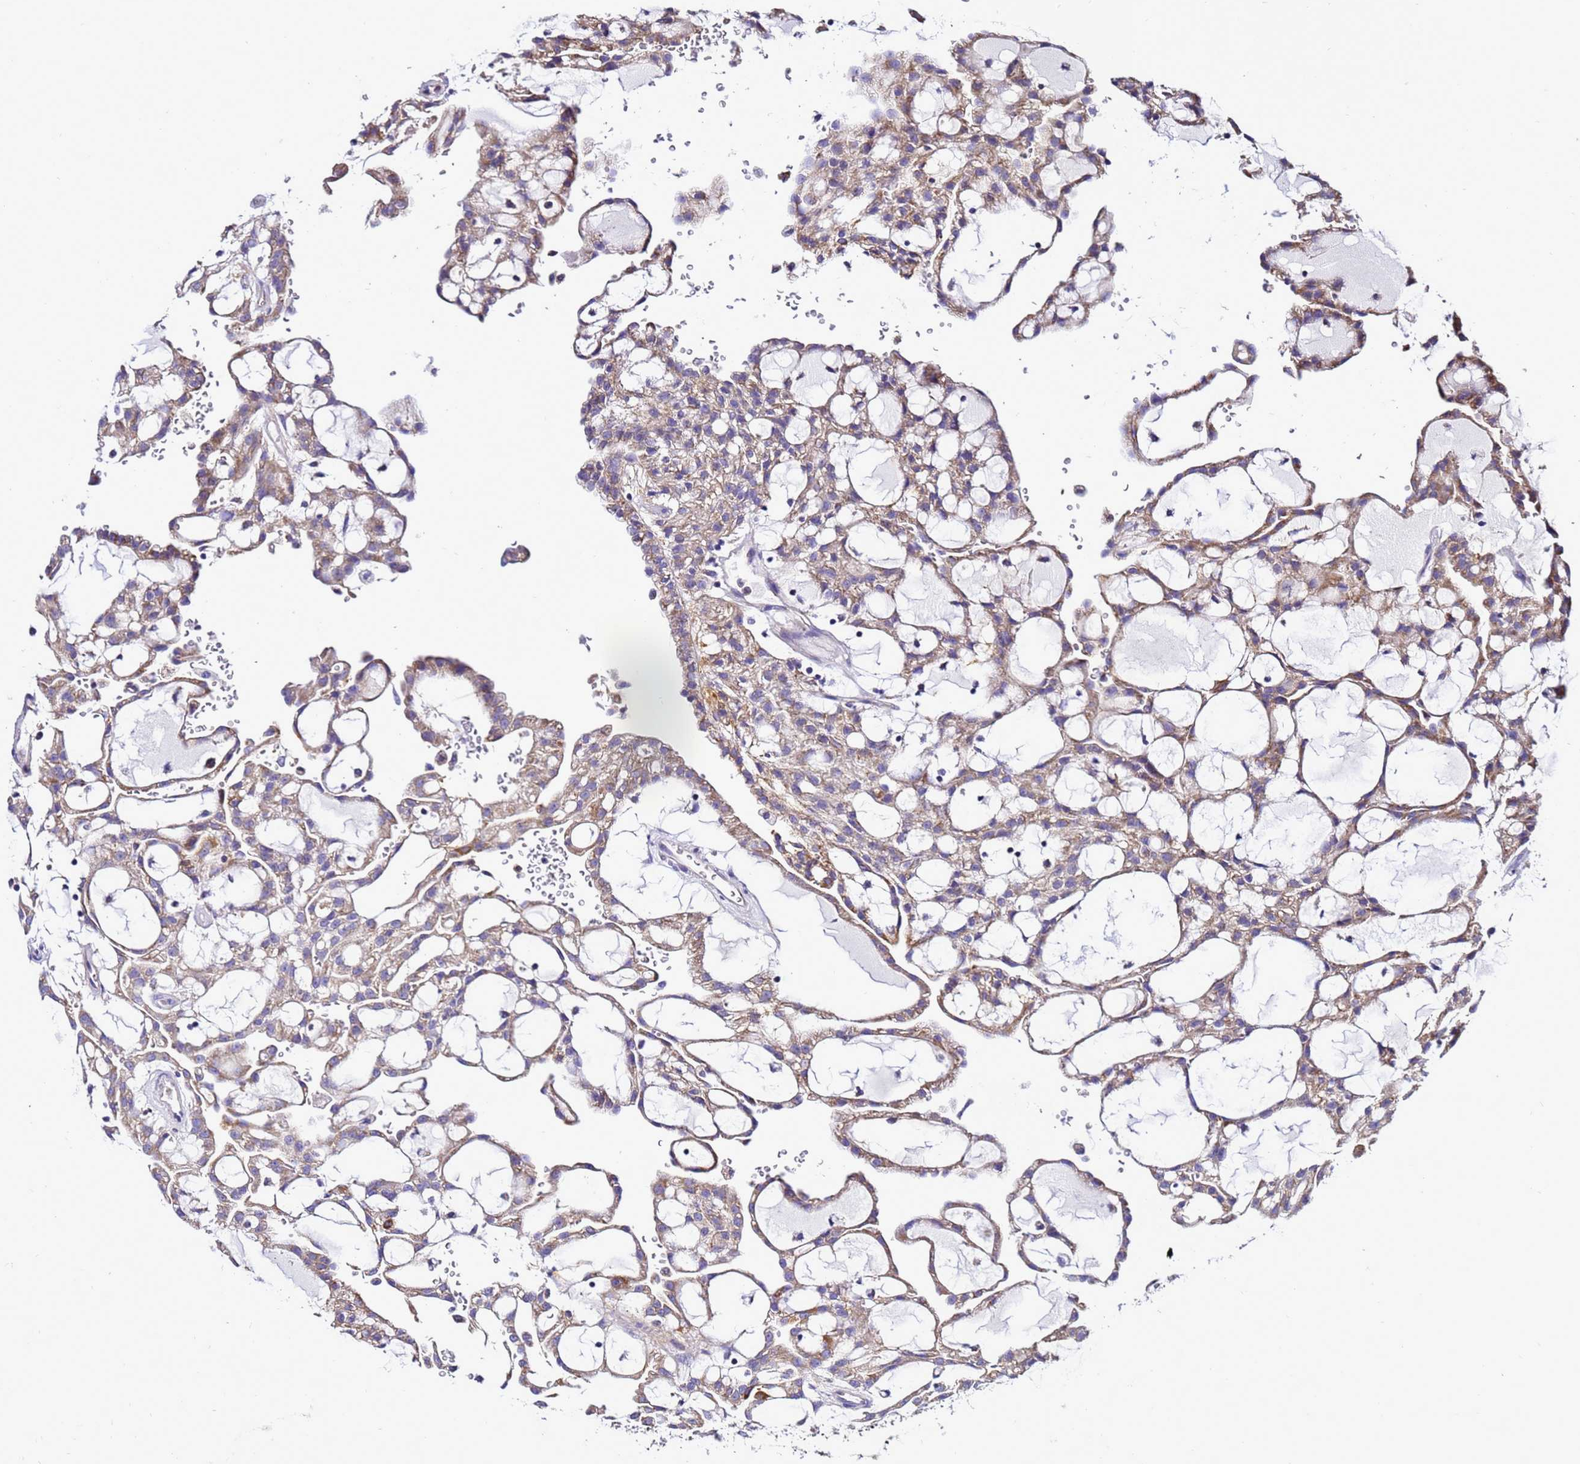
{"staining": {"intensity": "moderate", "quantity": ">75%", "location": "cytoplasmic/membranous"}, "tissue": "renal cancer", "cell_type": "Tumor cells", "image_type": "cancer", "snomed": [{"axis": "morphology", "description": "Adenocarcinoma, NOS"}, {"axis": "topography", "description": "Kidney"}], "caption": "Human adenocarcinoma (renal) stained for a protein (brown) shows moderate cytoplasmic/membranous positive staining in approximately >75% of tumor cells.", "gene": "HIGD2A", "patient": {"sex": "male", "age": 63}}